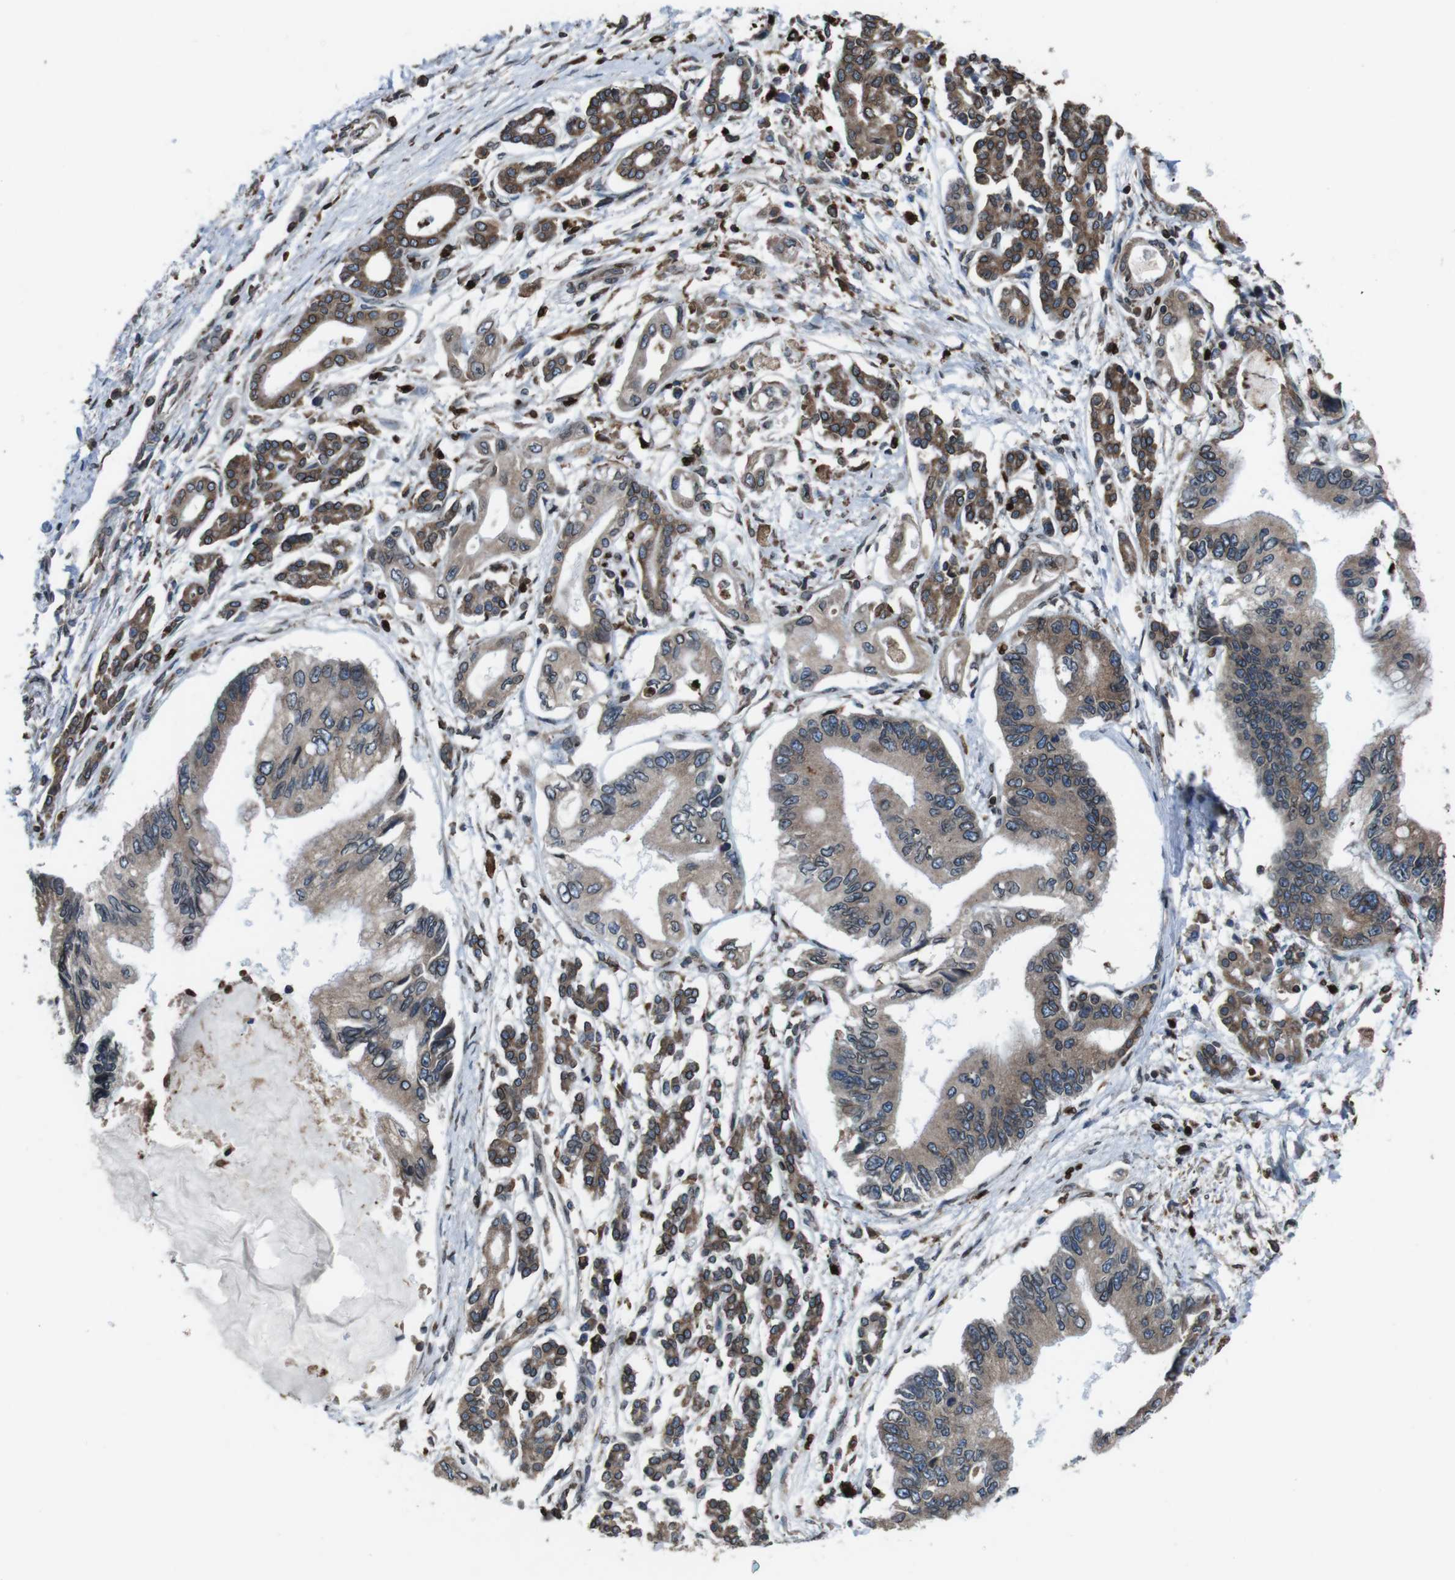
{"staining": {"intensity": "moderate", "quantity": ">75%", "location": "cytoplasmic/membranous"}, "tissue": "pancreatic cancer", "cell_type": "Tumor cells", "image_type": "cancer", "snomed": [{"axis": "morphology", "description": "Adenocarcinoma, NOS"}, {"axis": "topography", "description": "Pancreas"}], "caption": "Human pancreatic adenocarcinoma stained for a protein (brown) reveals moderate cytoplasmic/membranous positive staining in about >75% of tumor cells.", "gene": "APMAP", "patient": {"sex": "male", "age": 56}}